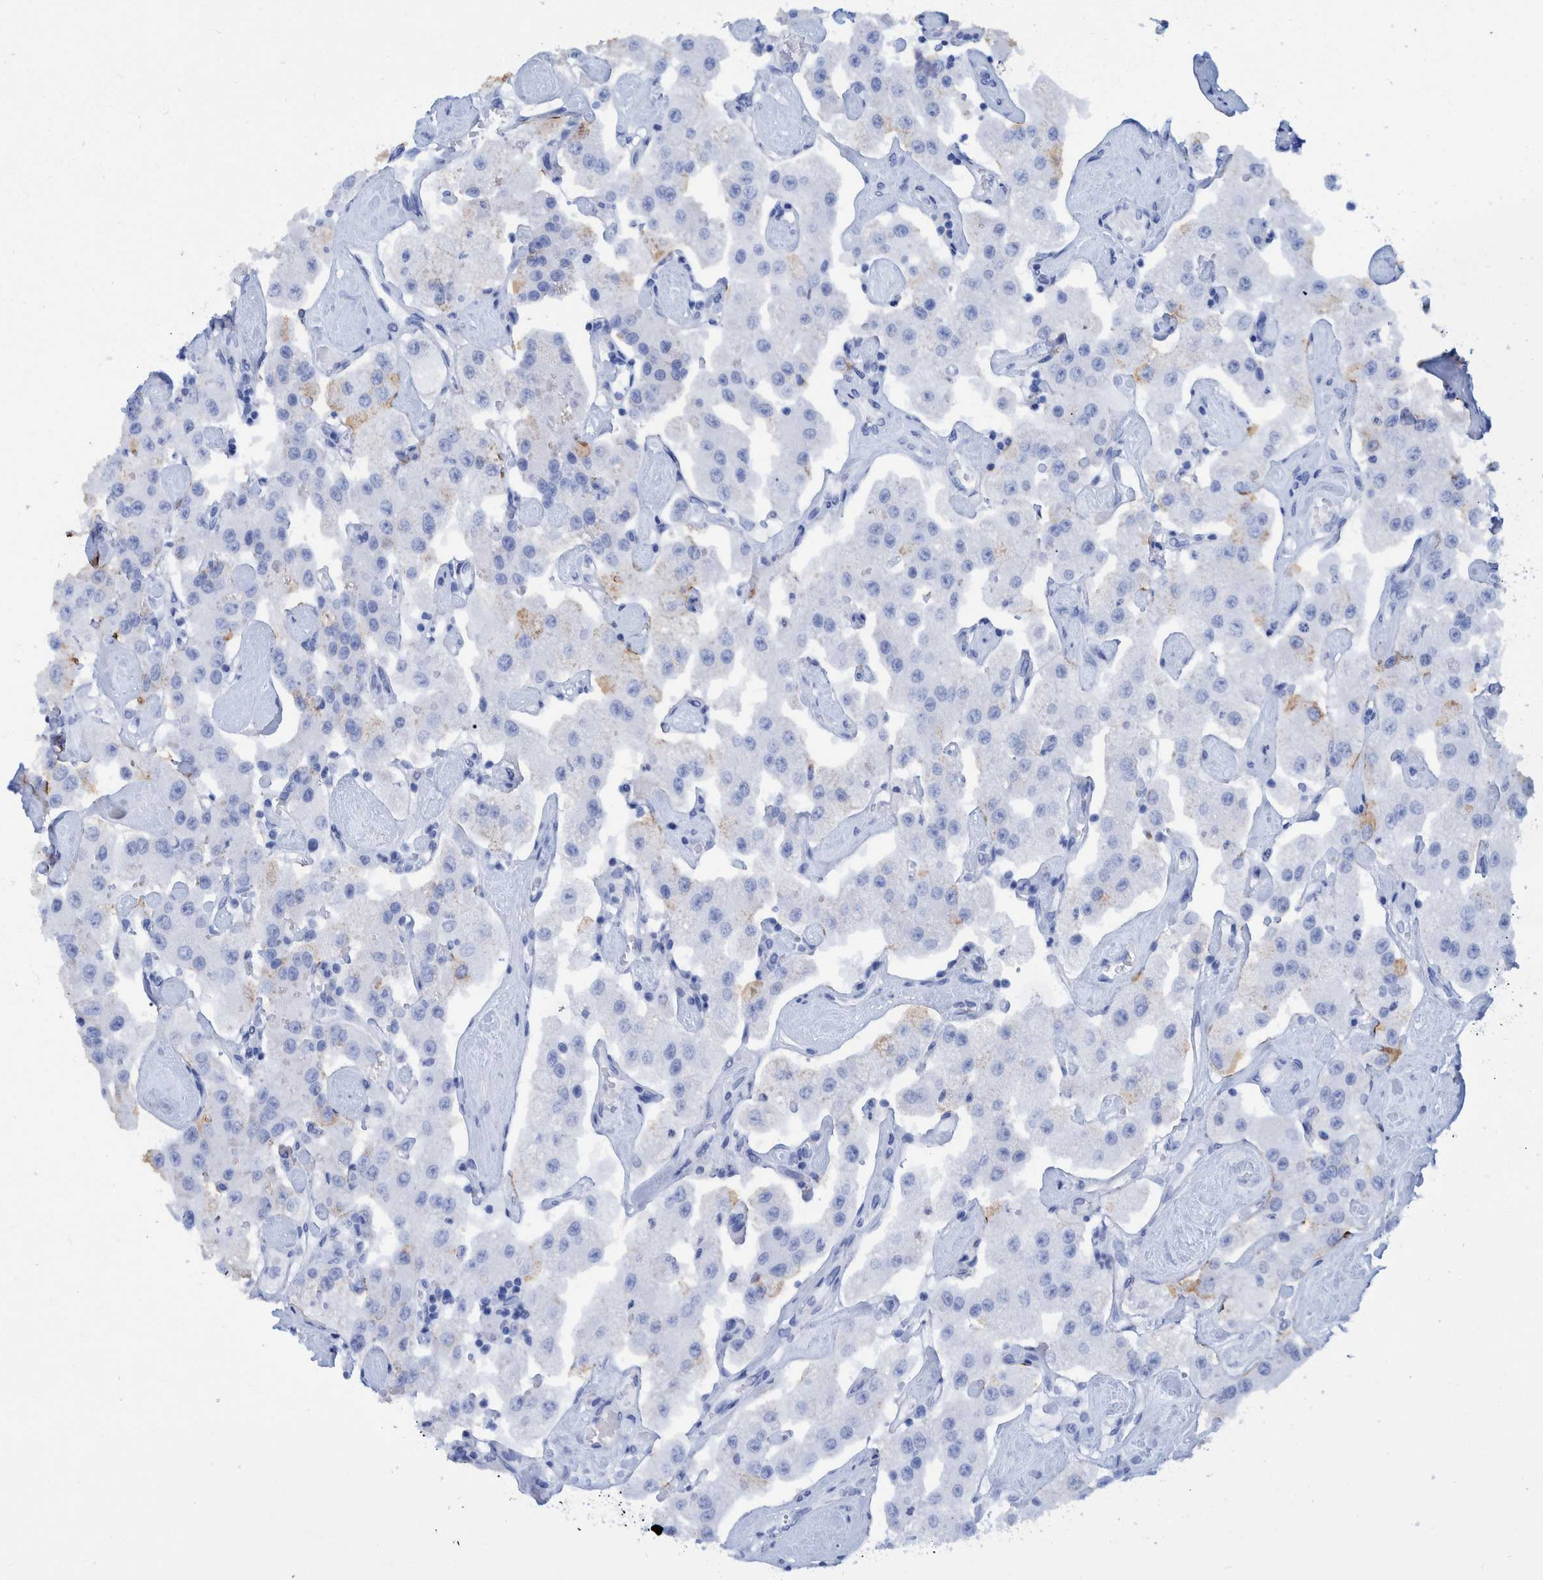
{"staining": {"intensity": "negative", "quantity": "none", "location": "none"}, "tissue": "carcinoid", "cell_type": "Tumor cells", "image_type": "cancer", "snomed": [{"axis": "morphology", "description": "Carcinoid, malignant, NOS"}, {"axis": "topography", "description": "Pancreas"}], "caption": "Immunohistochemistry (IHC) of carcinoid demonstrates no expression in tumor cells.", "gene": "BZW2", "patient": {"sex": "male", "age": 41}}